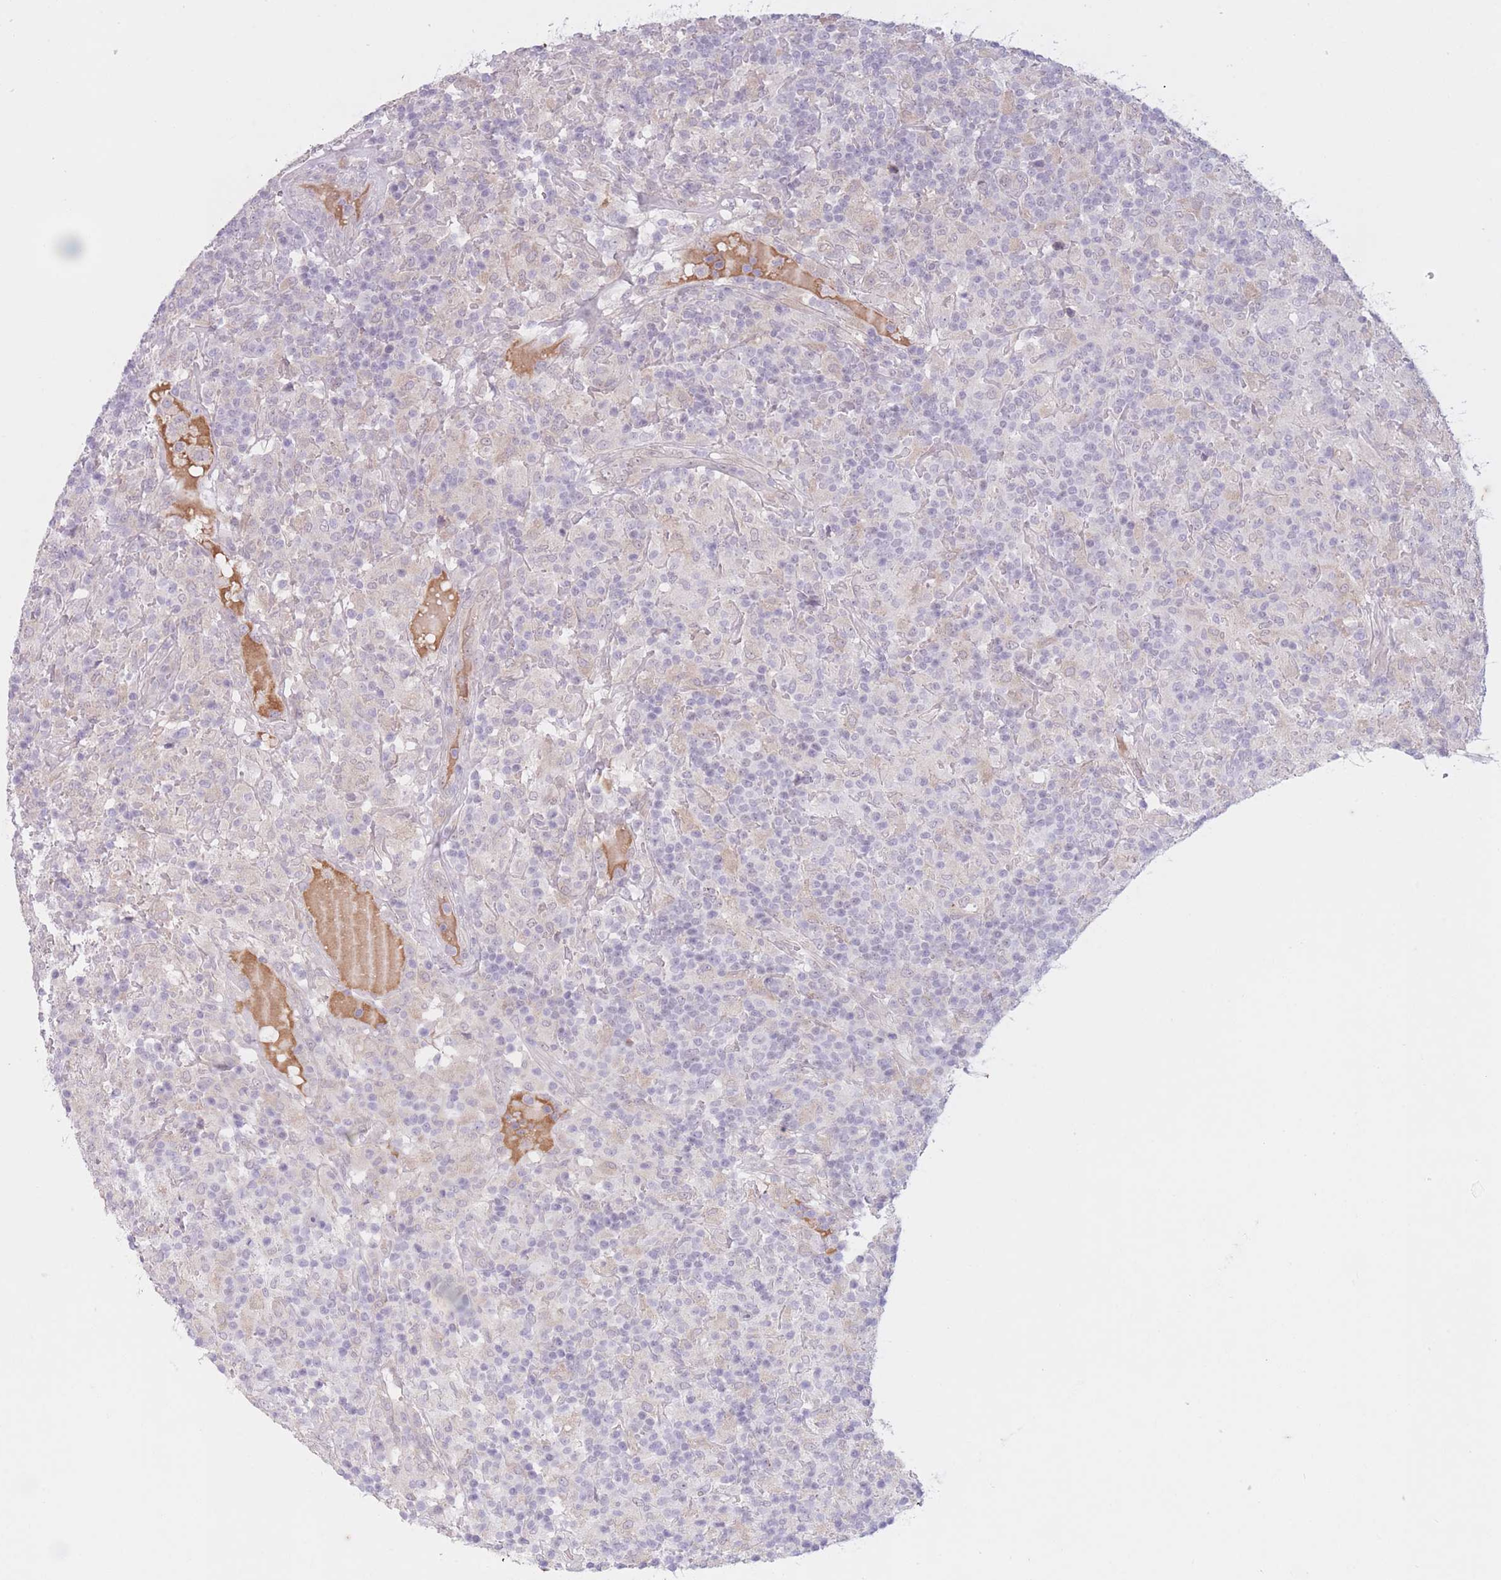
{"staining": {"intensity": "negative", "quantity": "none", "location": "none"}, "tissue": "lymphoma", "cell_type": "Tumor cells", "image_type": "cancer", "snomed": [{"axis": "morphology", "description": "Hodgkin's disease, NOS"}, {"axis": "topography", "description": "Lymph node"}], "caption": "This image is of Hodgkin's disease stained with immunohistochemistry to label a protein in brown with the nuclei are counter-stained blue. There is no staining in tumor cells.", "gene": "ARPIN", "patient": {"sex": "male", "age": 70}}